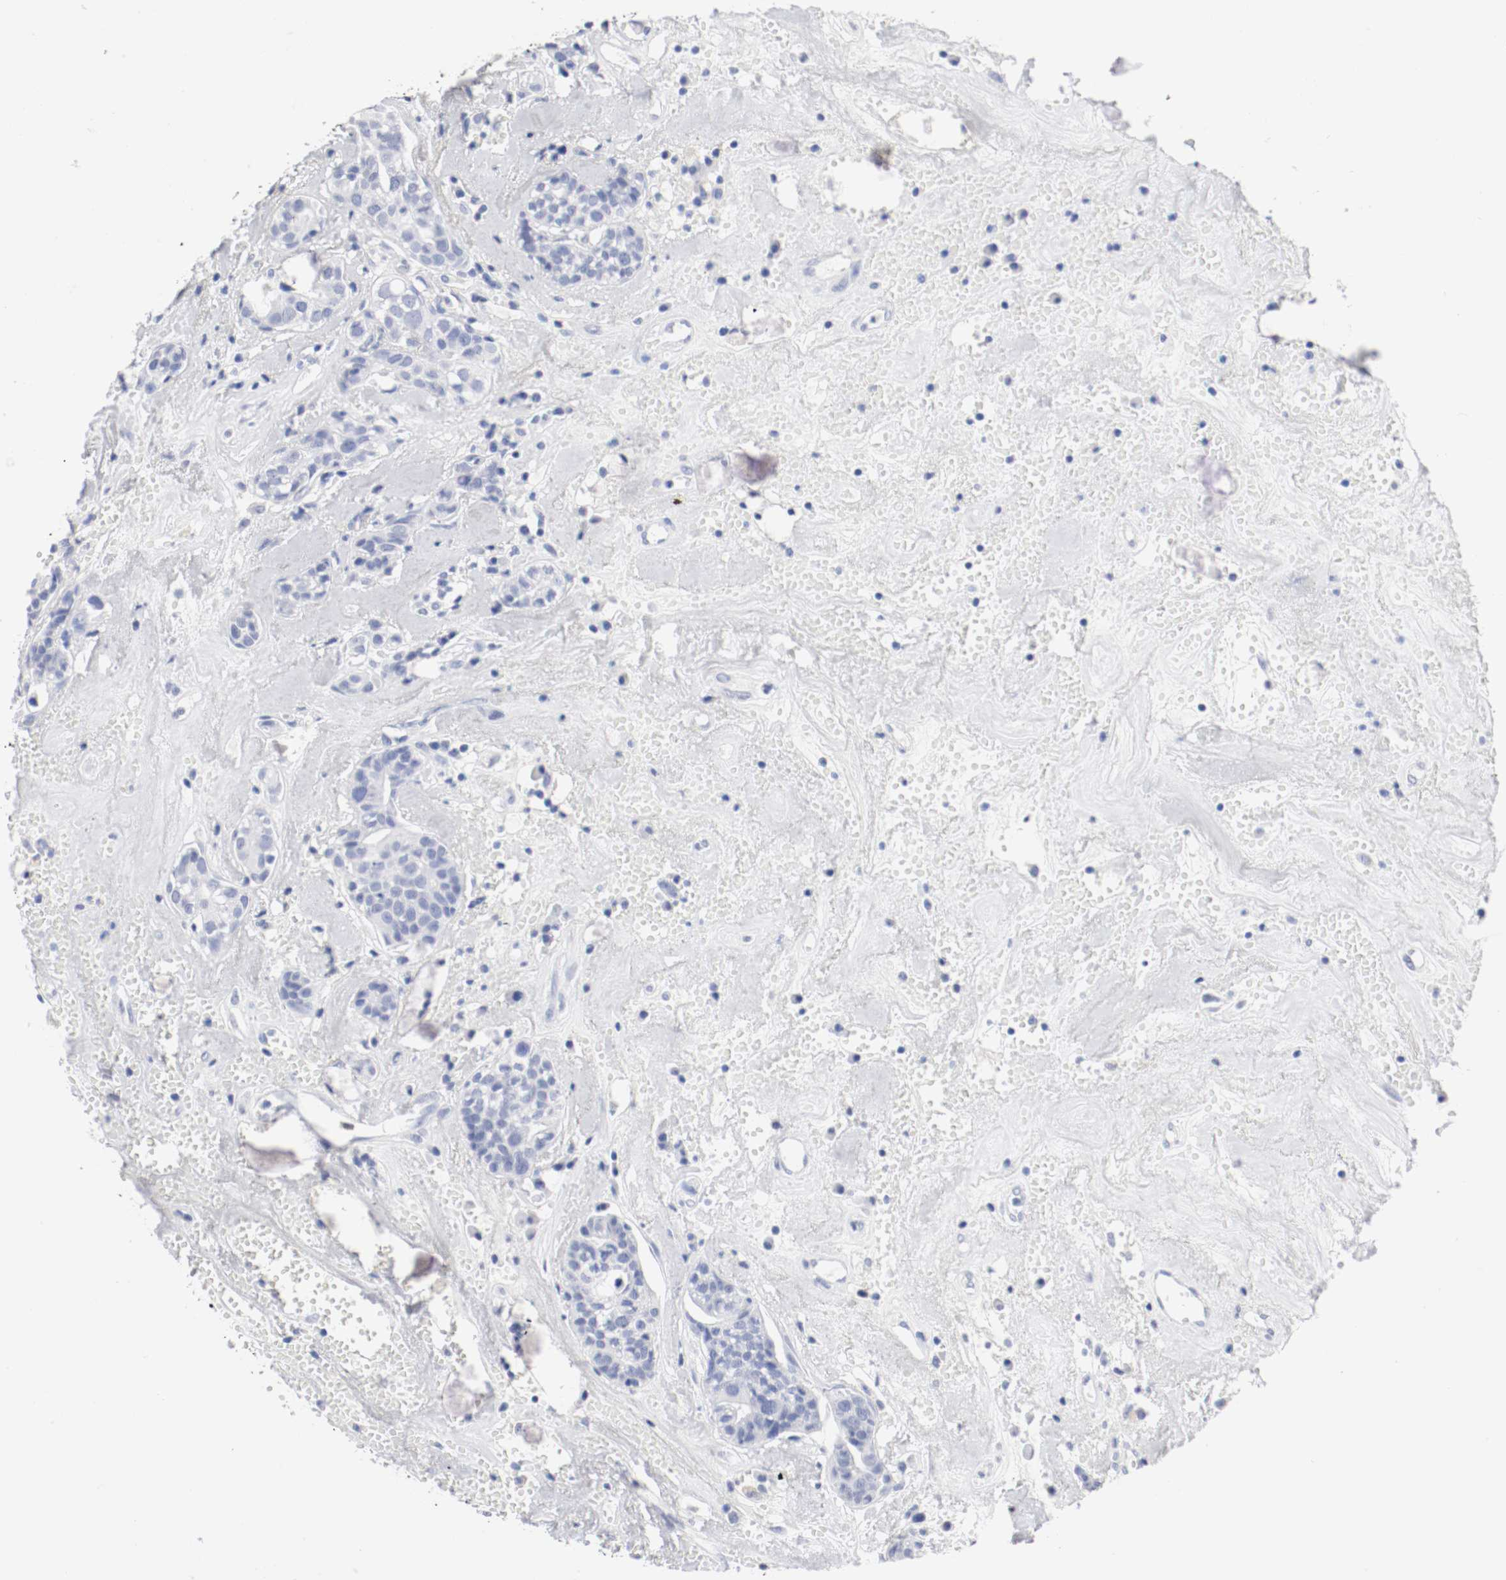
{"staining": {"intensity": "negative", "quantity": "none", "location": "none"}, "tissue": "head and neck cancer", "cell_type": "Tumor cells", "image_type": "cancer", "snomed": [{"axis": "morphology", "description": "Adenocarcinoma, NOS"}, {"axis": "topography", "description": "Salivary gland"}, {"axis": "topography", "description": "Head-Neck"}], "caption": "A histopathology image of human head and neck cancer is negative for staining in tumor cells.", "gene": "GAD1", "patient": {"sex": "female", "age": 65}}